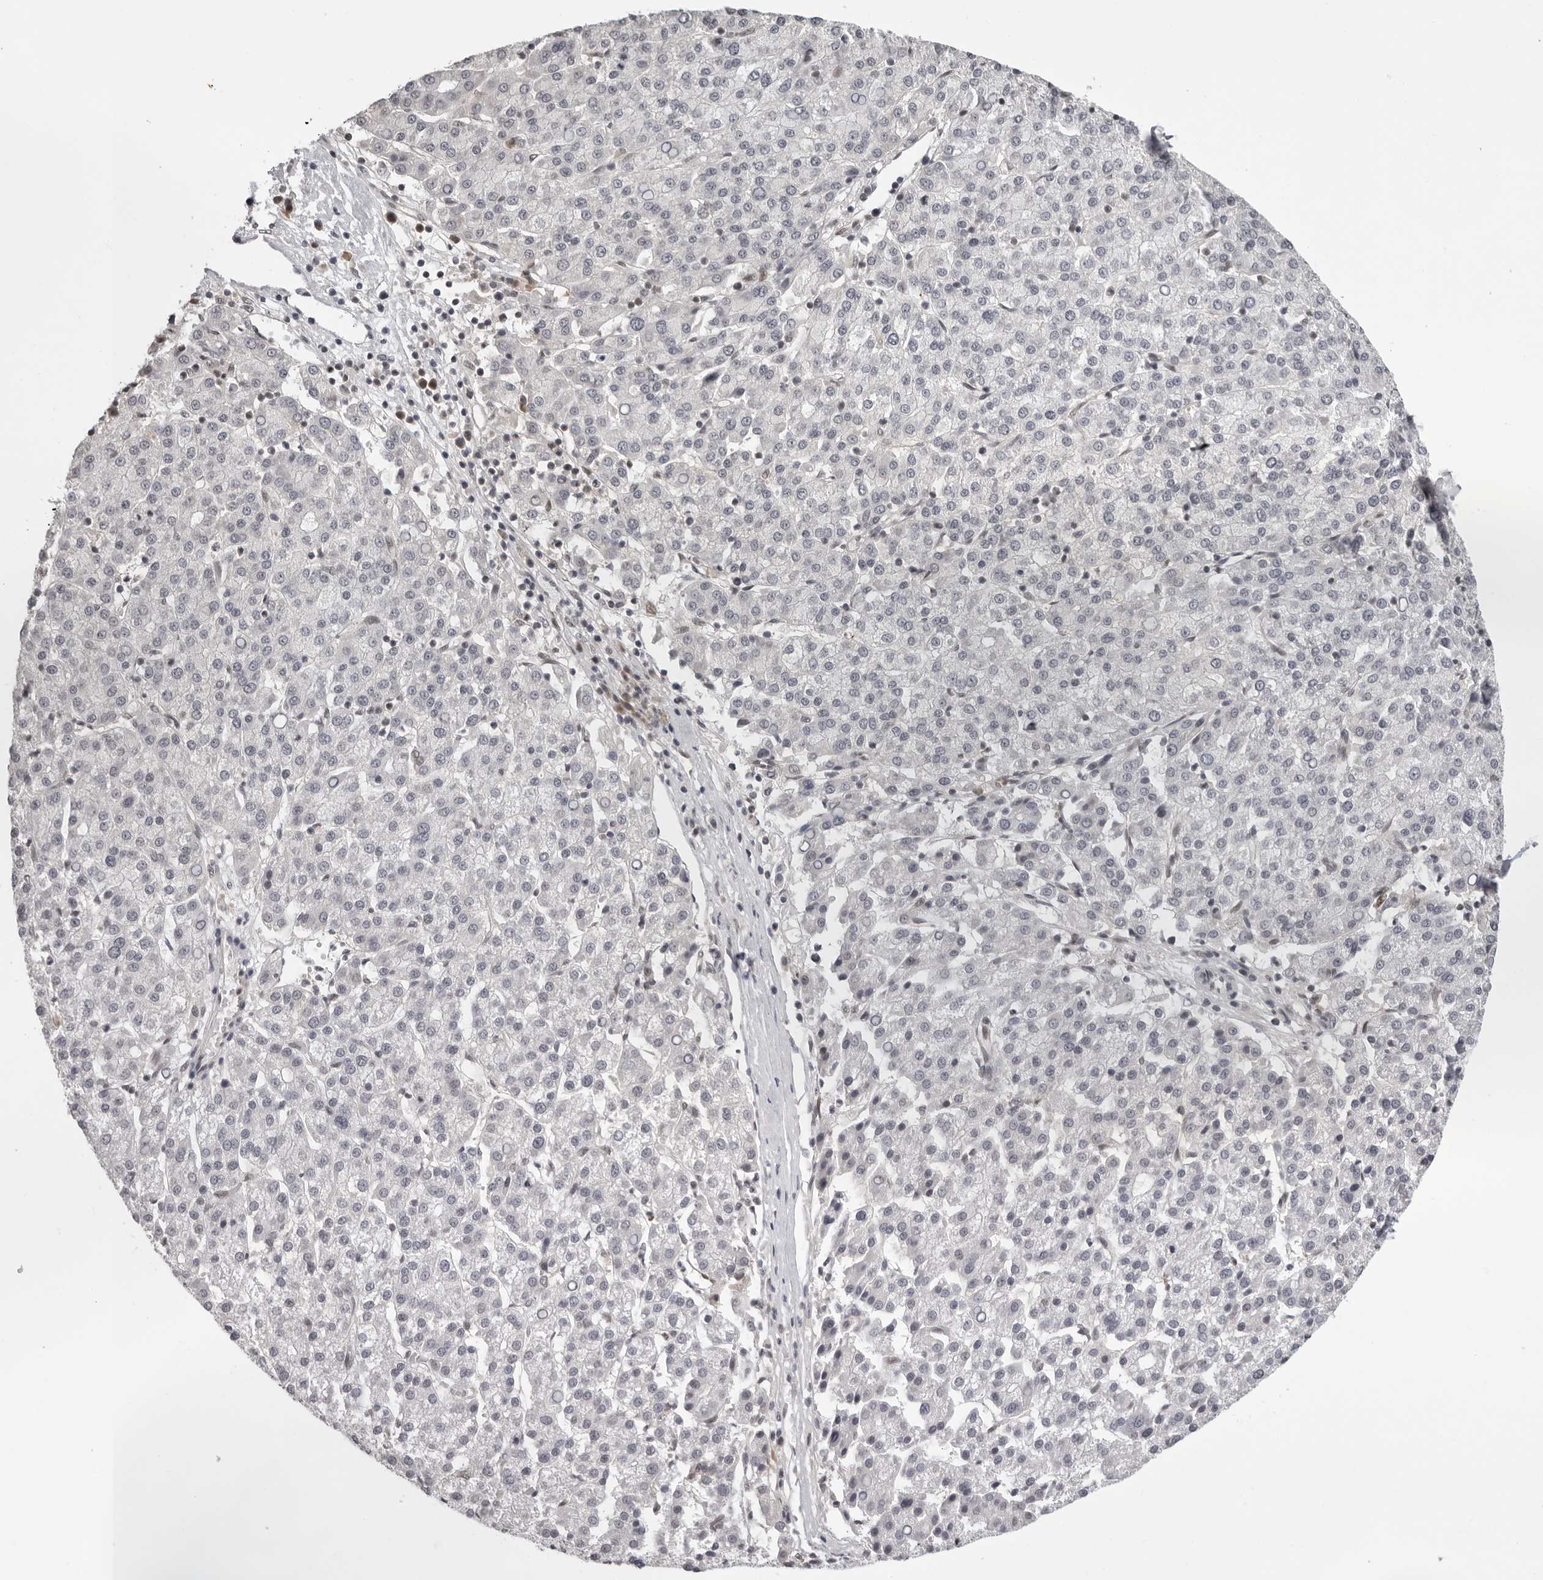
{"staining": {"intensity": "negative", "quantity": "none", "location": "none"}, "tissue": "liver cancer", "cell_type": "Tumor cells", "image_type": "cancer", "snomed": [{"axis": "morphology", "description": "Carcinoma, Hepatocellular, NOS"}, {"axis": "topography", "description": "Liver"}], "caption": "Immunohistochemistry (IHC) micrograph of hepatocellular carcinoma (liver) stained for a protein (brown), which shows no positivity in tumor cells.", "gene": "CASP7", "patient": {"sex": "female", "age": 58}}